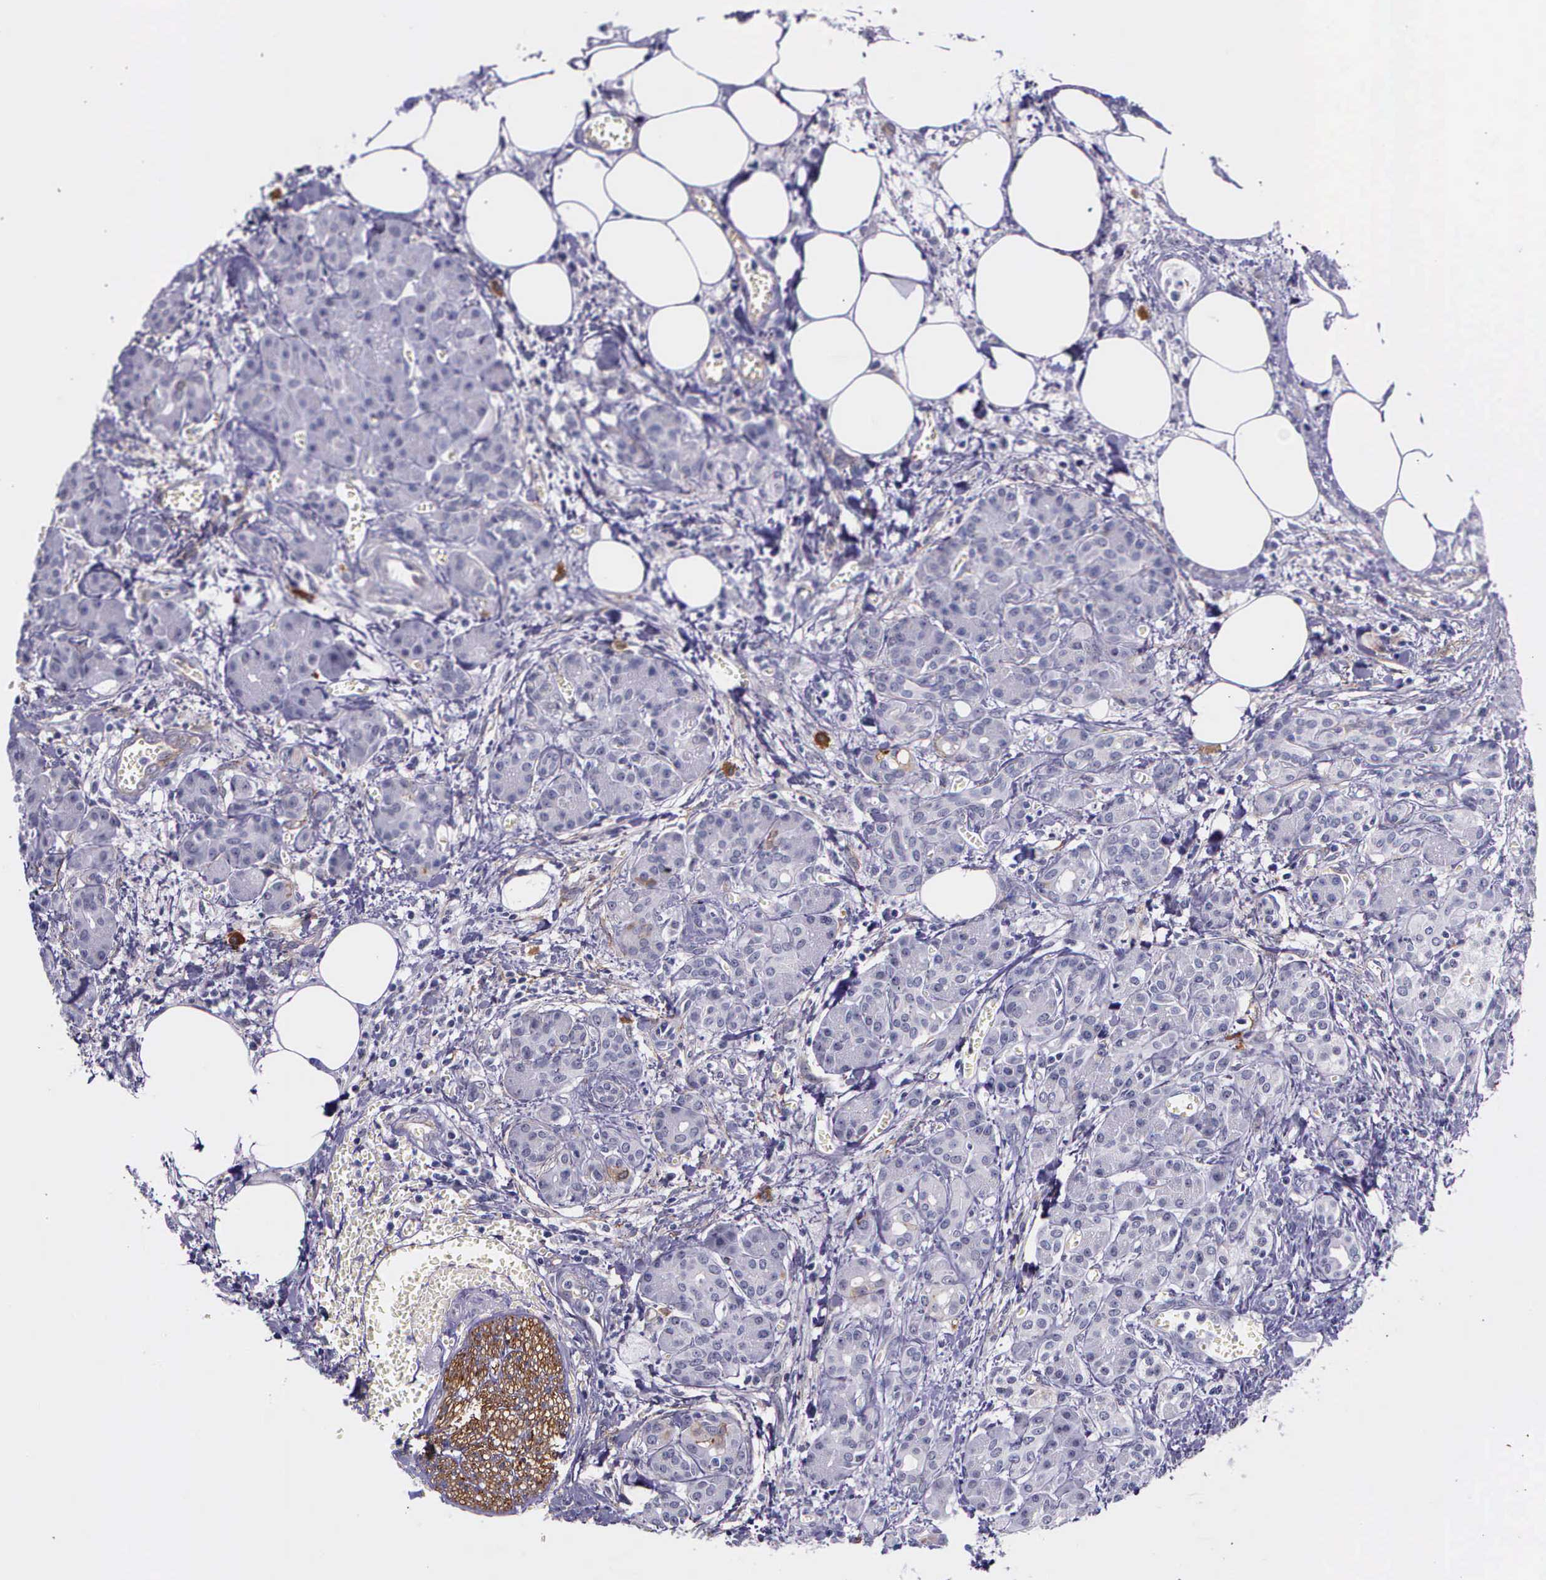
{"staining": {"intensity": "negative", "quantity": "none", "location": "none"}, "tissue": "pancreas", "cell_type": "Exocrine glandular cells", "image_type": "normal", "snomed": [{"axis": "morphology", "description": "Normal tissue, NOS"}, {"axis": "topography", "description": "Pancreas"}], "caption": "DAB immunohistochemical staining of normal pancreas exhibits no significant expression in exocrine glandular cells.", "gene": "AHNAK2", "patient": {"sex": "male", "age": 73}}